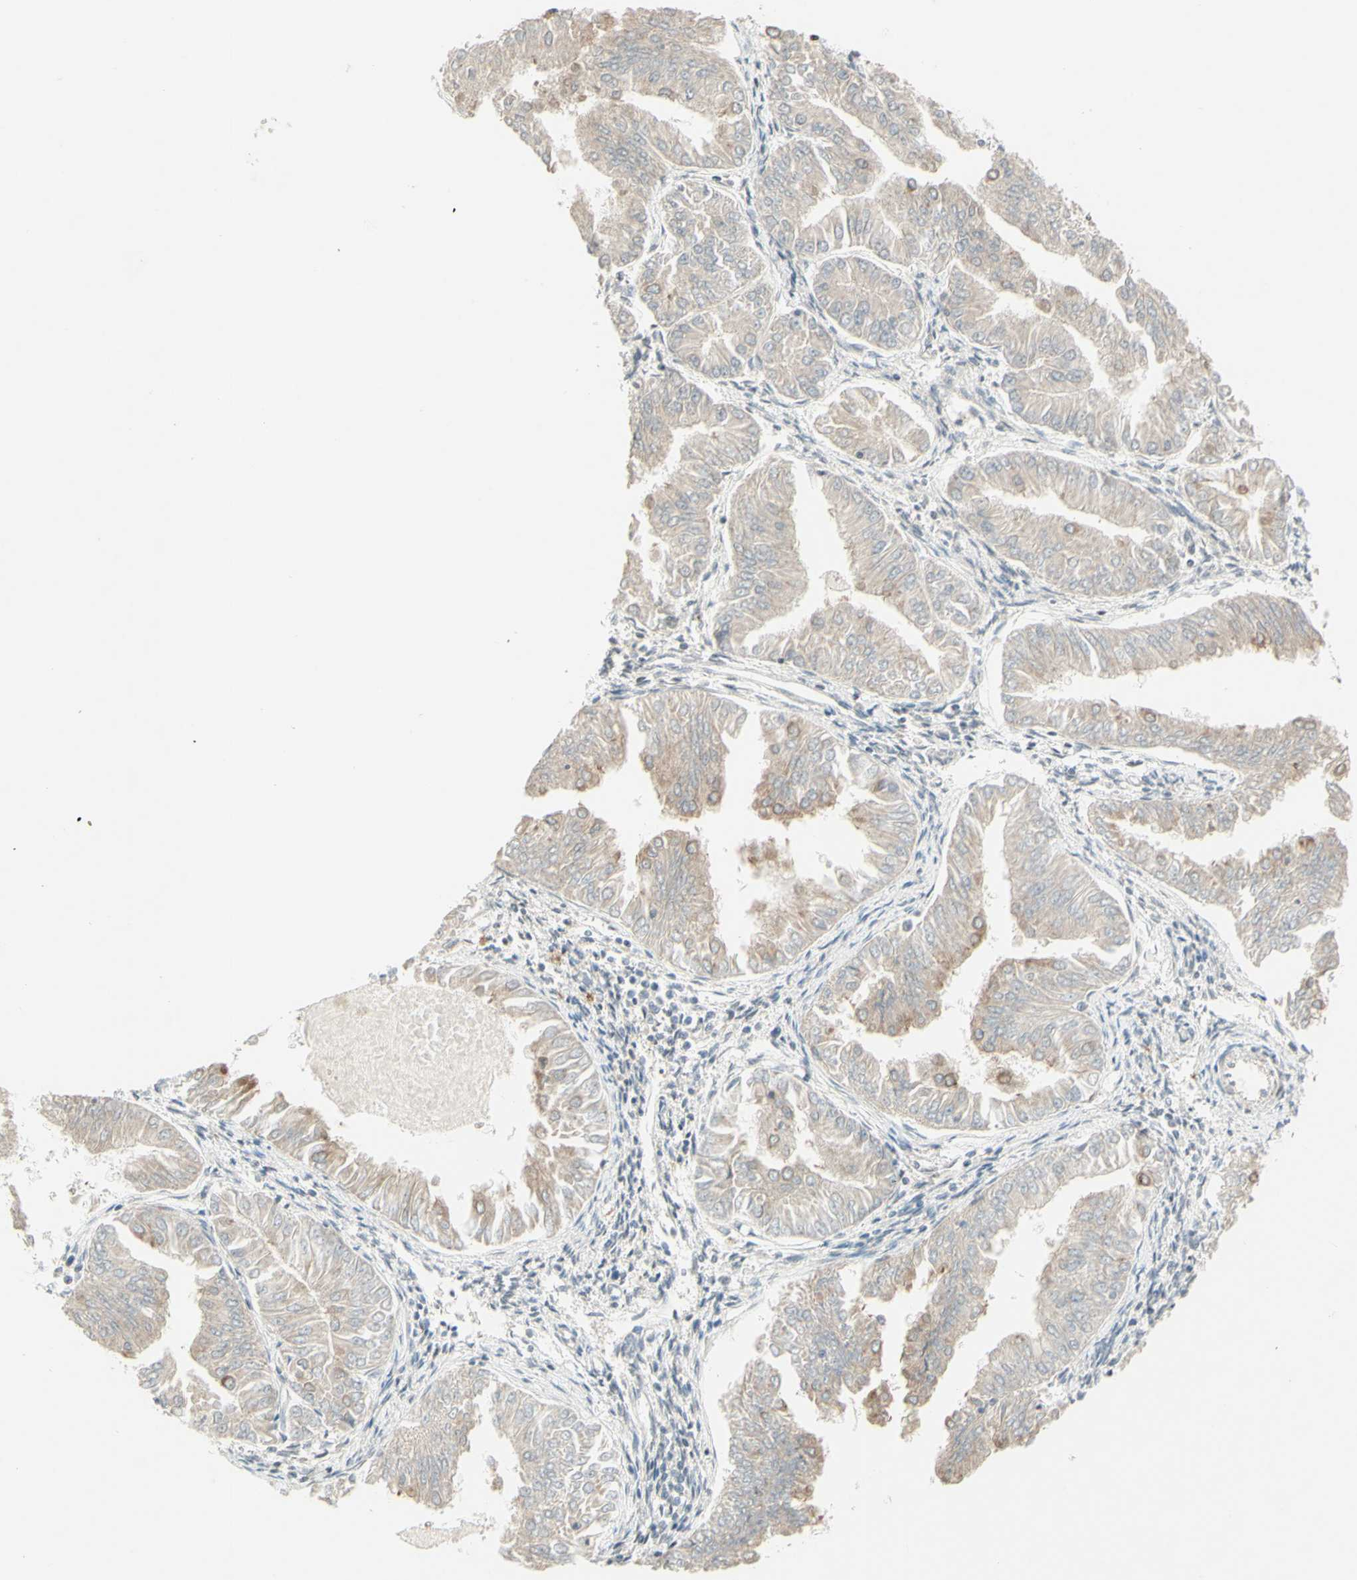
{"staining": {"intensity": "weak", "quantity": ">75%", "location": "cytoplasmic/membranous"}, "tissue": "endometrial cancer", "cell_type": "Tumor cells", "image_type": "cancer", "snomed": [{"axis": "morphology", "description": "Adenocarcinoma, NOS"}, {"axis": "topography", "description": "Endometrium"}], "caption": "Immunohistochemistry (IHC) (DAB (3,3'-diaminobenzidine)) staining of human endometrial cancer demonstrates weak cytoplasmic/membranous protein positivity in approximately >75% of tumor cells.", "gene": "ZW10", "patient": {"sex": "female", "age": 53}}